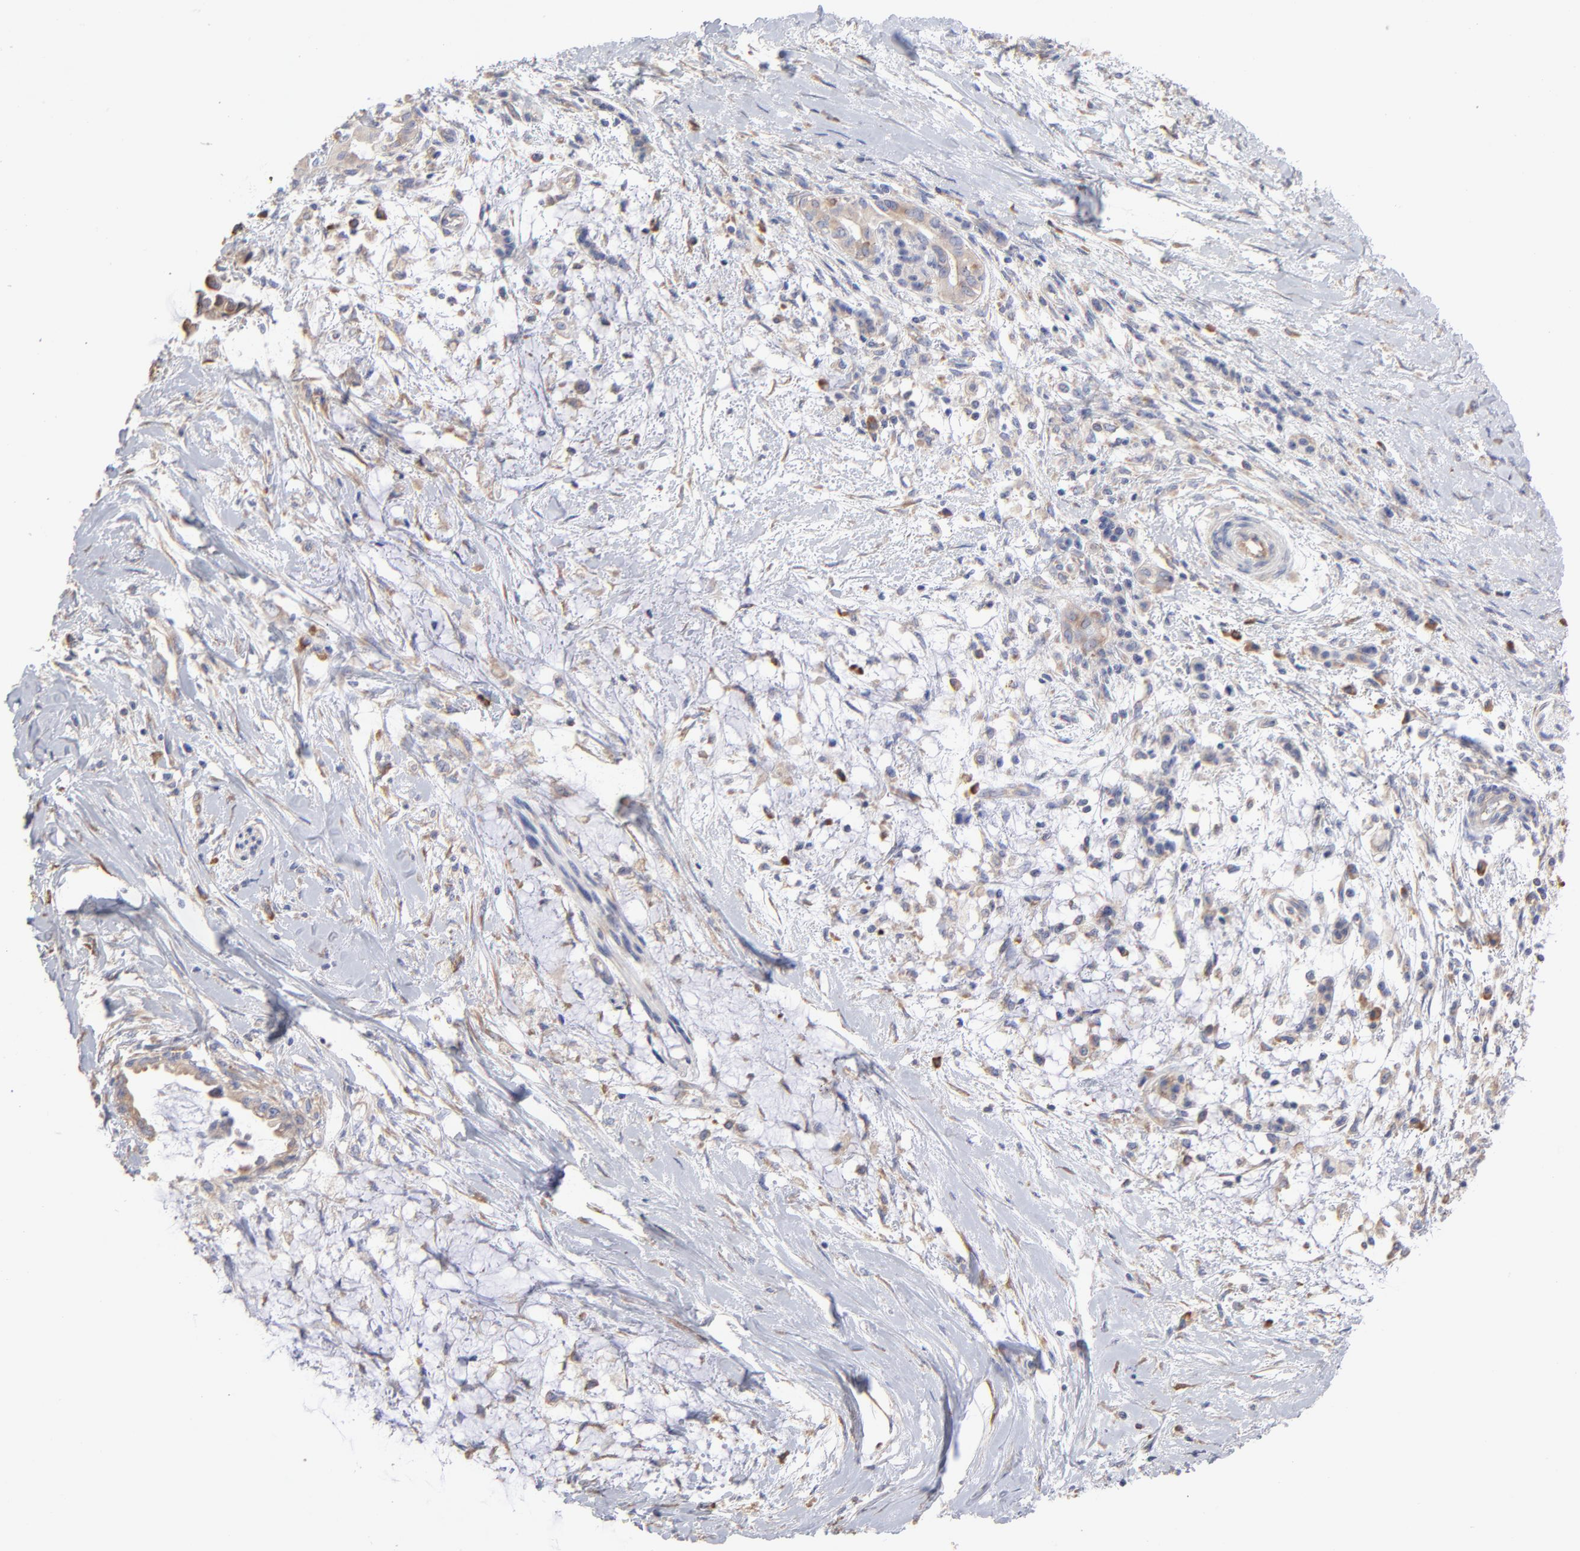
{"staining": {"intensity": "weak", "quantity": "<25%", "location": "cytoplasmic/membranous"}, "tissue": "pancreatic cancer", "cell_type": "Tumor cells", "image_type": "cancer", "snomed": [{"axis": "morphology", "description": "Adenocarcinoma, NOS"}, {"axis": "topography", "description": "Pancreas"}], "caption": "Pancreatic cancer stained for a protein using immunohistochemistry (IHC) reveals no positivity tumor cells.", "gene": "RPL3", "patient": {"sex": "female", "age": 64}}